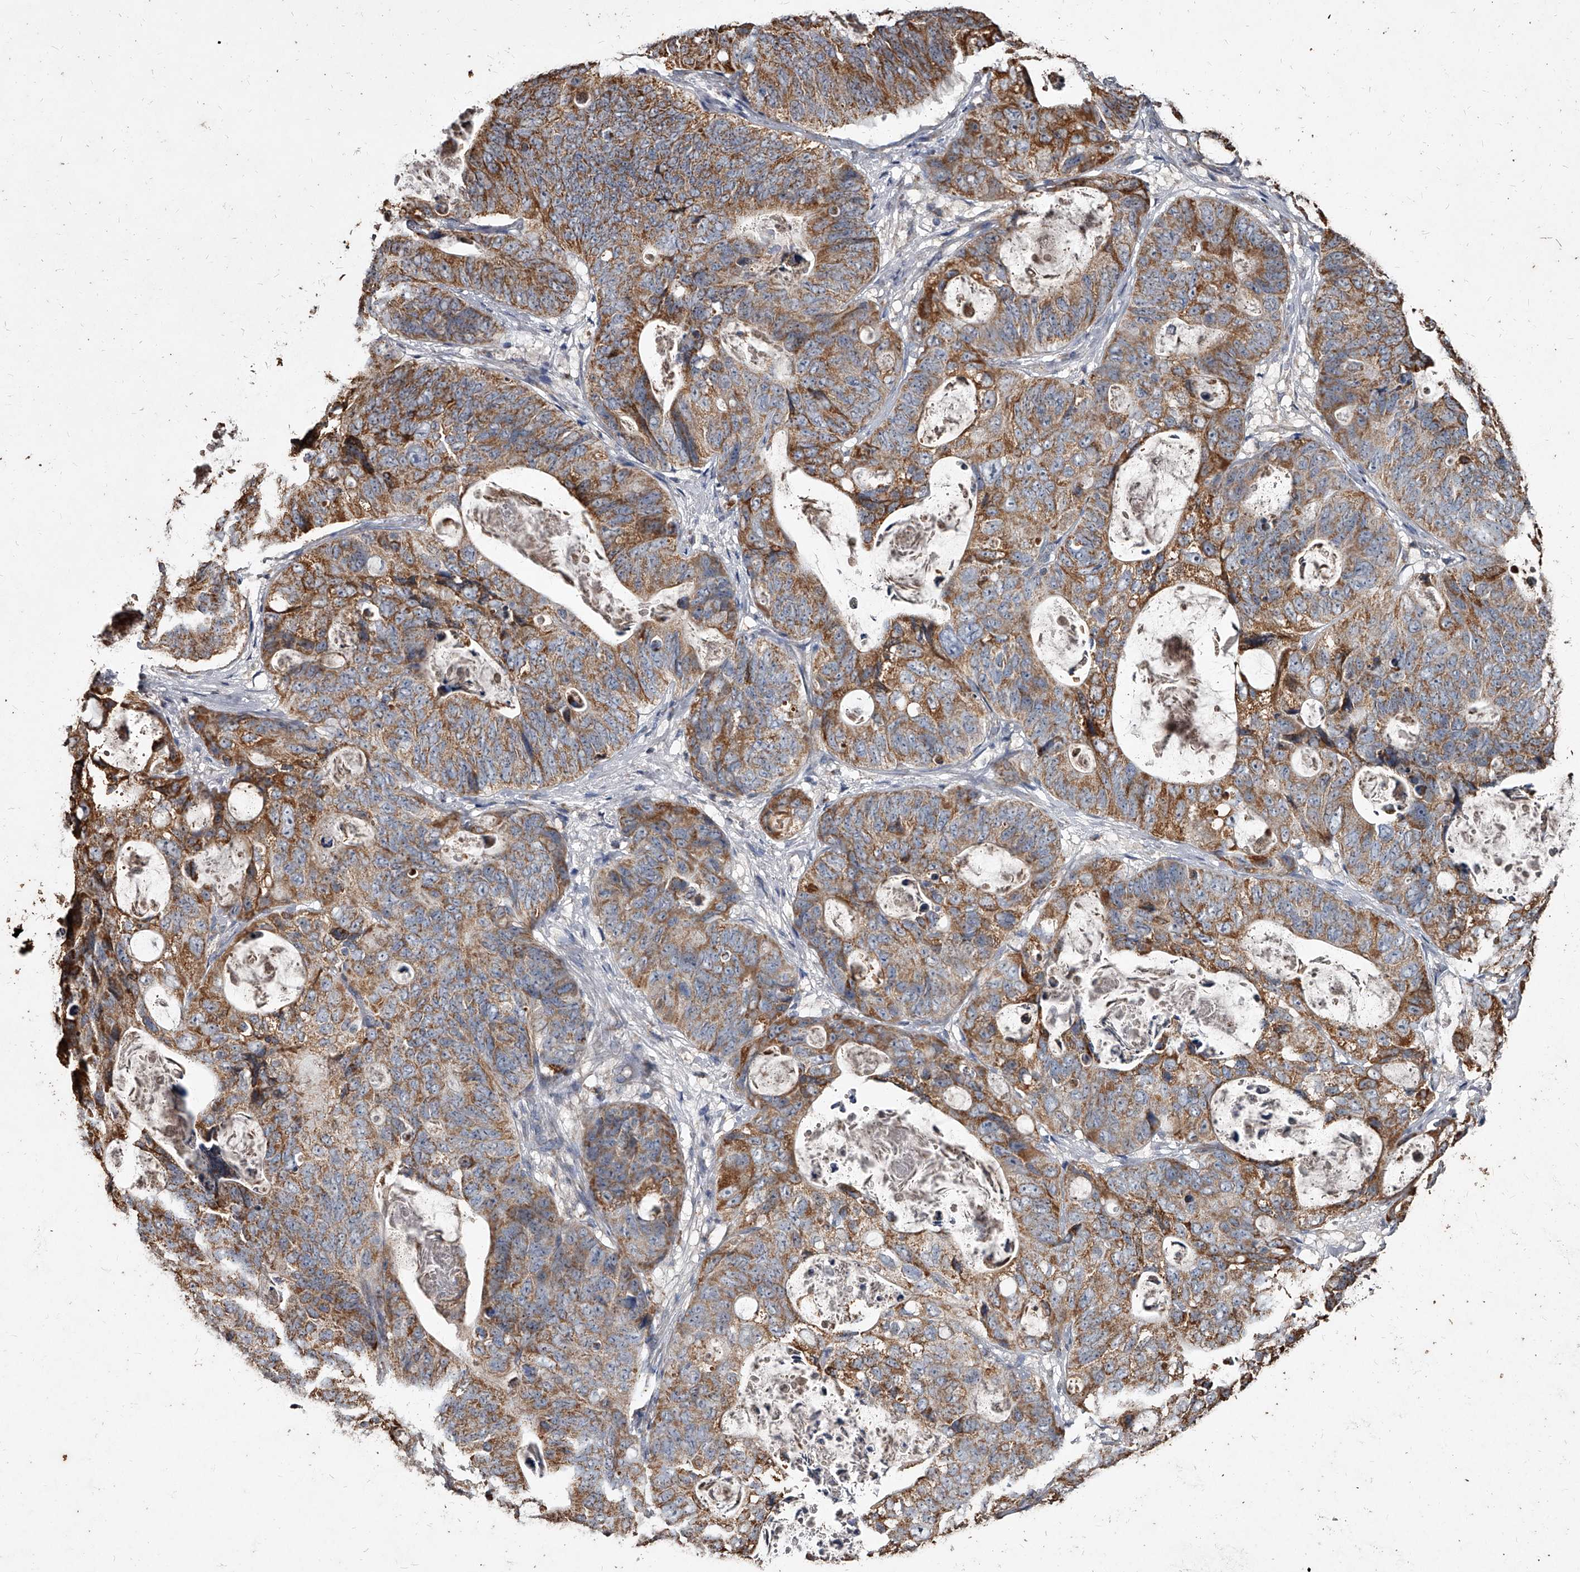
{"staining": {"intensity": "moderate", "quantity": ">75%", "location": "cytoplasmic/membranous"}, "tissue": "stomach cancer", "cell_type": "Tumor cells", "image_type": "cancer", "snomed": [{"axis": "morphology", "description": "Normal tissue, NOS"}, {"axis": "morphology", "description": "Adenocarcinoma, NOS"}, {"axis": "topography", "description": "Stomach"}], "caption": "Protein analysis of adenocarcinoma (stomach) tissue exhibits moderate cytoplasmic/membranous expression in about >75% of tumor cells.", "gene": "GPR183", "patient": {"sex": "female", "age": 89}}